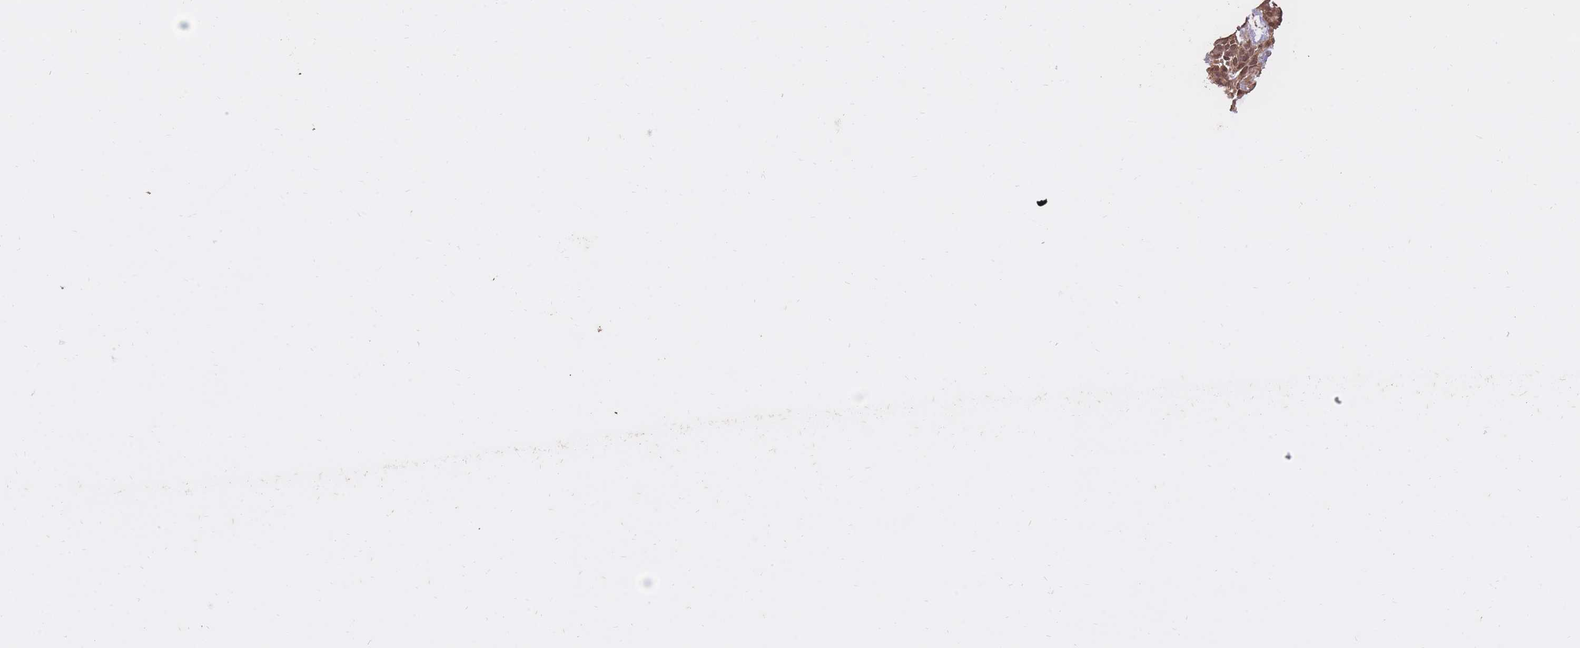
{"staining": {"intensity": "moderate", "quantity": ">75%", "location": "cytoplasmic/membranous,nuclear"}, "tissue": "skin cancer", "cell_type": "Tumor cells", "image_type": "cancer", "snomed": [{"axis": "morphology", "description": "Basal cell carcinoma"}, {"axis": "topography", "description": "Skin"}], "caption": "Moderate cytoplasmic/membranous and nuclear staining for a protein is present in approximately >75% of tumor cells of skin cancer using IHC.", "gene": "RGS14", "patient": {"sex": "male", "age": 61}}